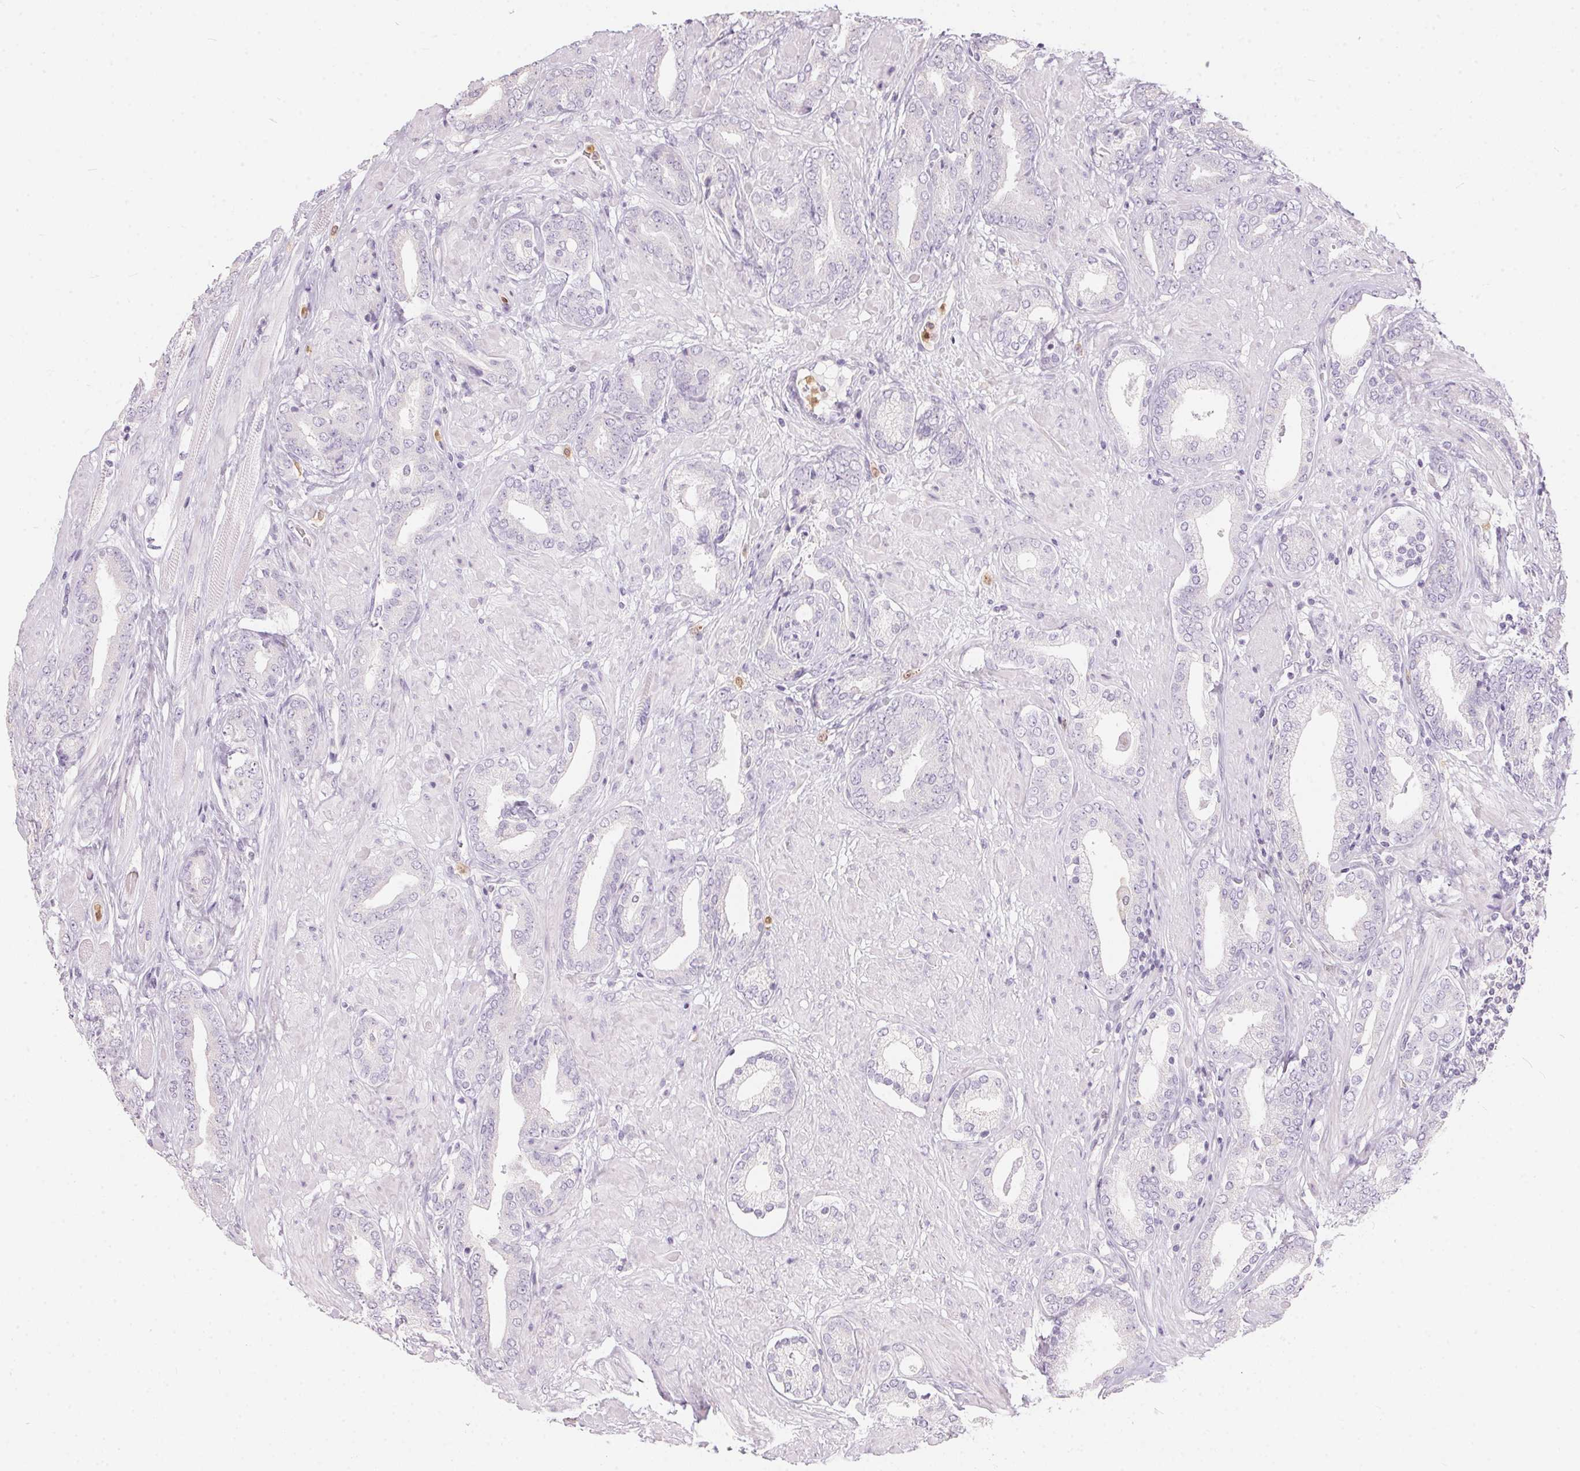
{"staining": {"intensity": "negative", "quantity": "none", "location": "none"}, "tissue": "prostate cancer", "cell_type": "Tumor cells", "image_type": "cancer", "snomed": [{"axis": "morphology", "description": "Adenocarcinoma, High grade"}, {"axis": "topography", "description": "Prostate"}], "caption": "High magnification brightfield microscopy of high-grade adenocarcinoma (prostate) stained with DAB (3,3'-diaminobenzidine) (brown) and counterstained with hematoxylin (blue): tumor cells show no significant positivity.", "gene": "SERPINB1", "patient": {"sex": "male", "age": 56}}